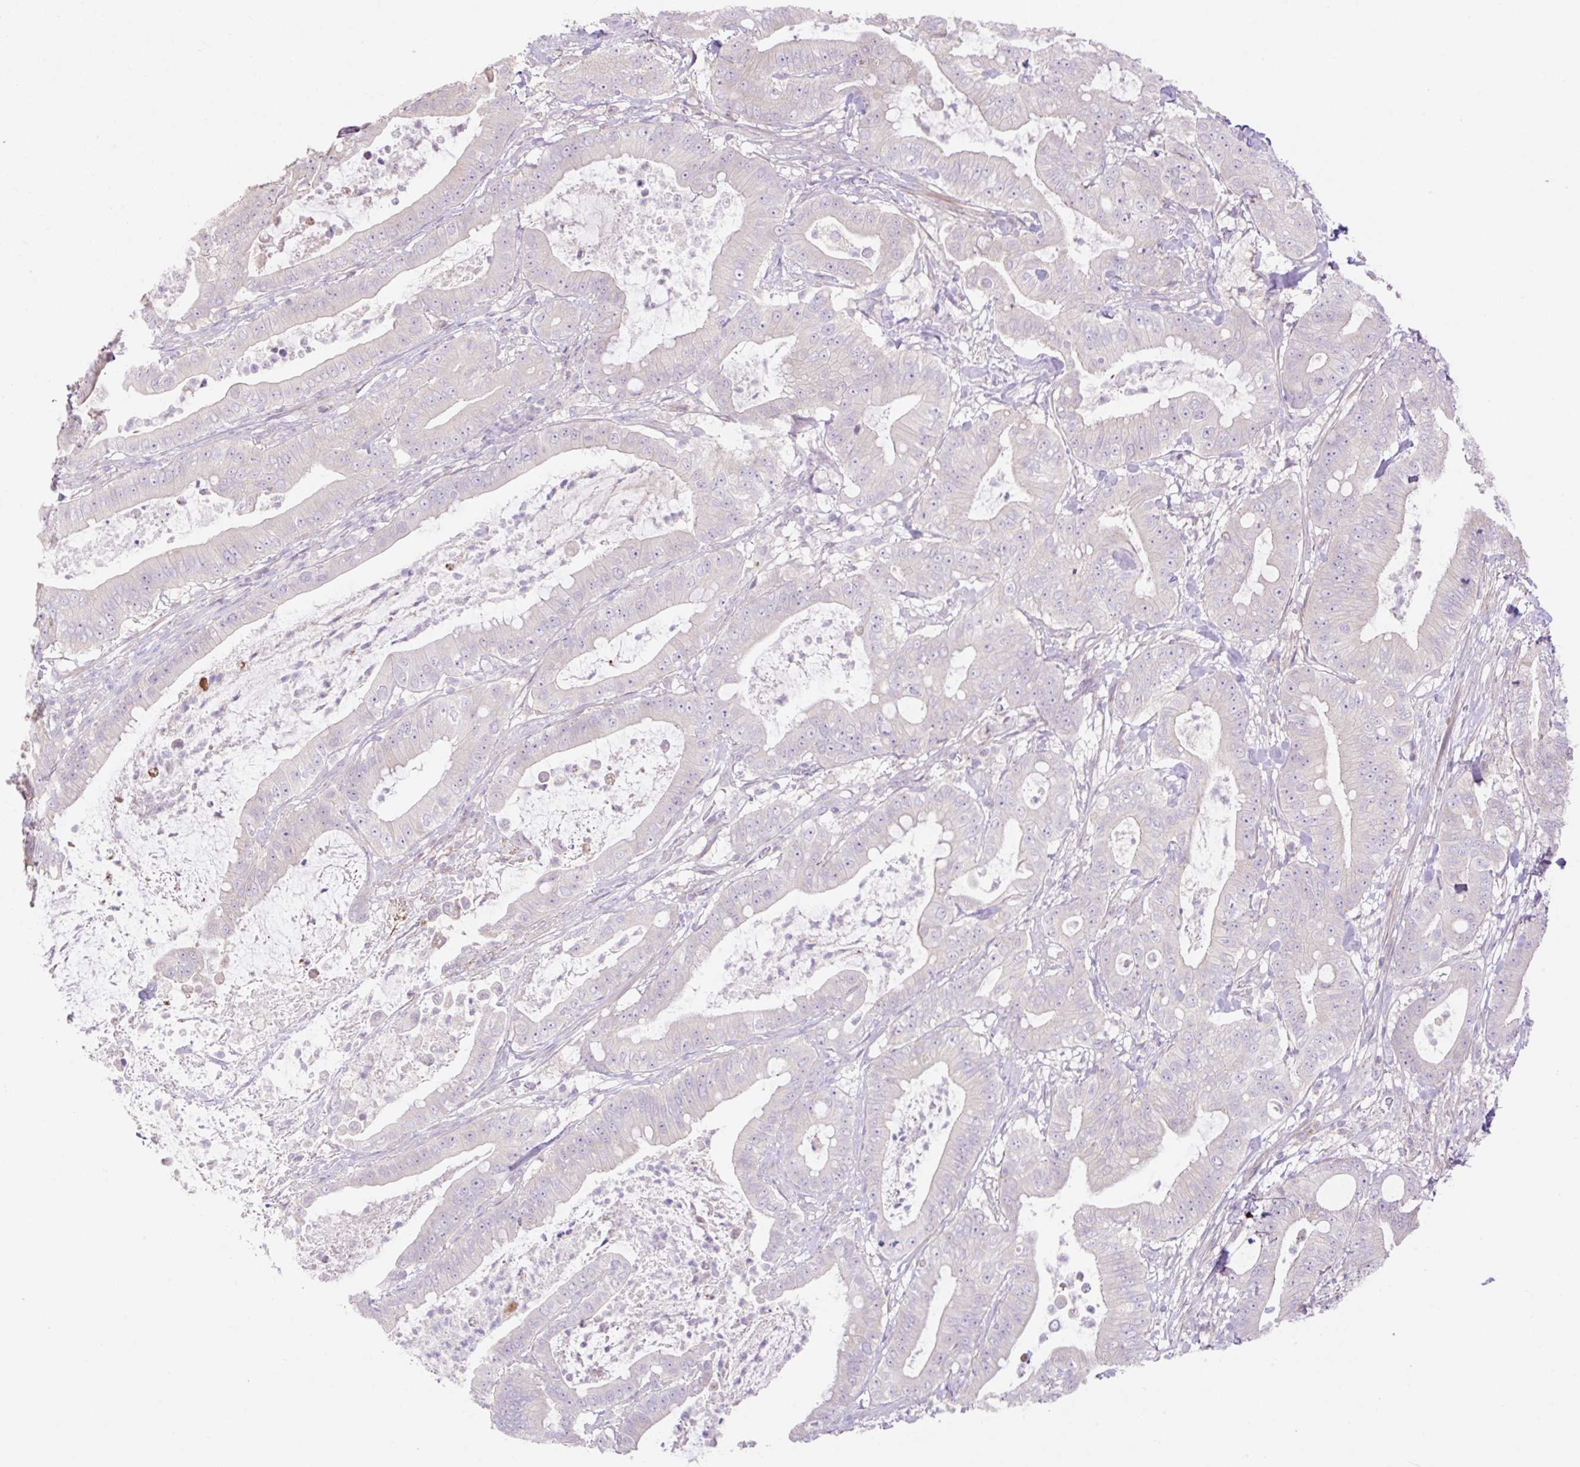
{"staining": {"intensity": "negative", "quantity": "none", "location": "none"}, "tissue": "pancreatic cancer", "cell_type": "Tumor cells", "image_type": "cancer", "snomed": [{"axis": "morphology", "description": "Adenocarcinoma, NOS"}, {"axis": "topography", "description": "Pancreas"}], "caption": "DAB (3,3'-diaminobenzidine) immunohistochemical staining of human adenocarcinoma (pancreatic) exhibits no significant expression in tumor cells.", "gene": "VPS25", "patient": {"sex": "male", "age": 71}}